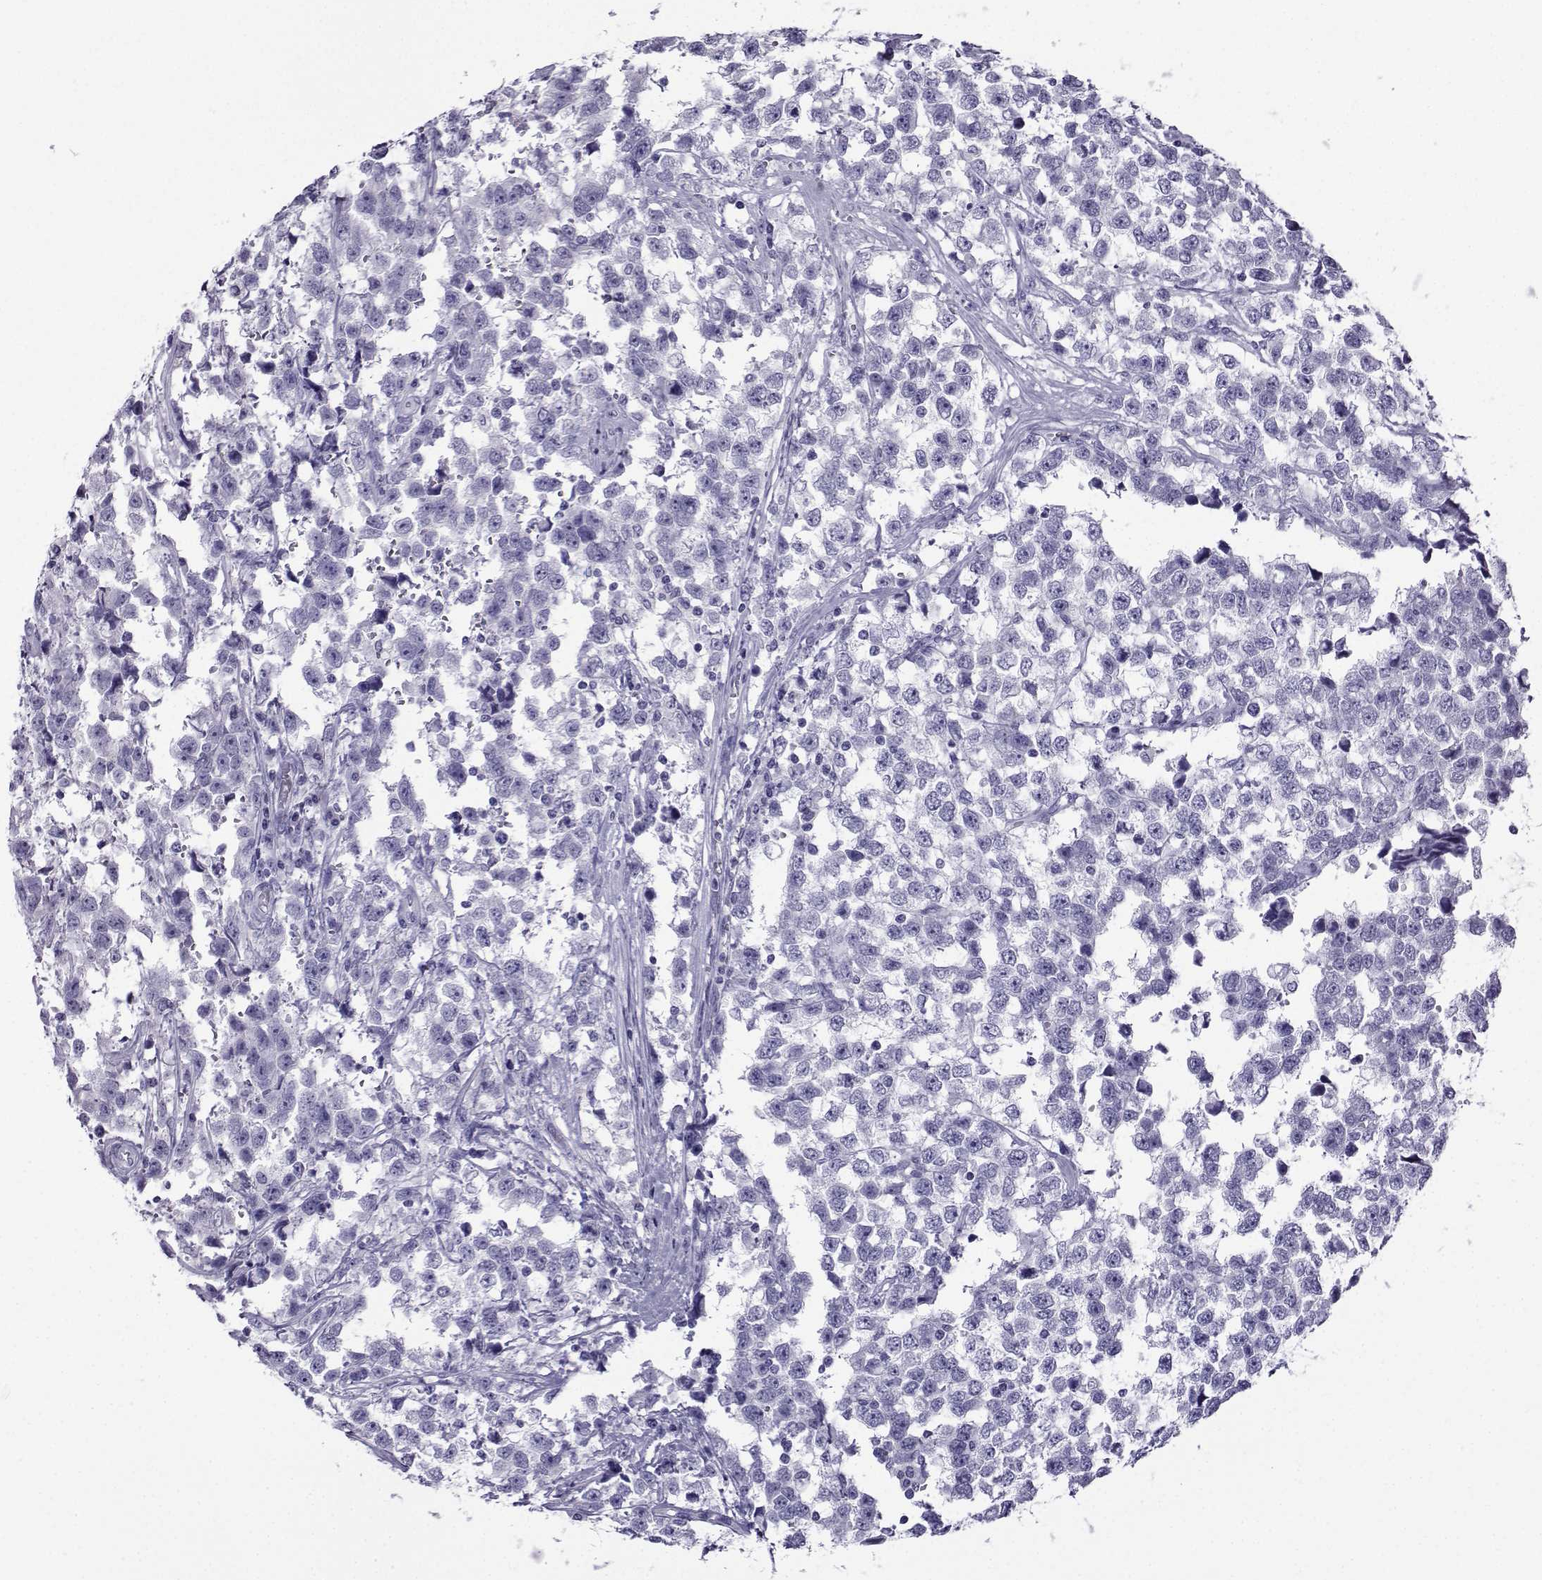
{"staining": {"intensity": "negative", "quantity": "none", "location": "none"}, "tissue": "testis cancer", "cell_type": "Tumor cells", "image_type": "cancer", "snomed": [{"axis": "morphology", "description": "Seminoma, NOS"}, {"axis": "topography", "description": "Testis"}], "caption": "Tumor cells show no significant protein expression in testis cancer (seminoma).", "gene": "CRYBB1", "patient": {"sex": "male", "age": 34}}